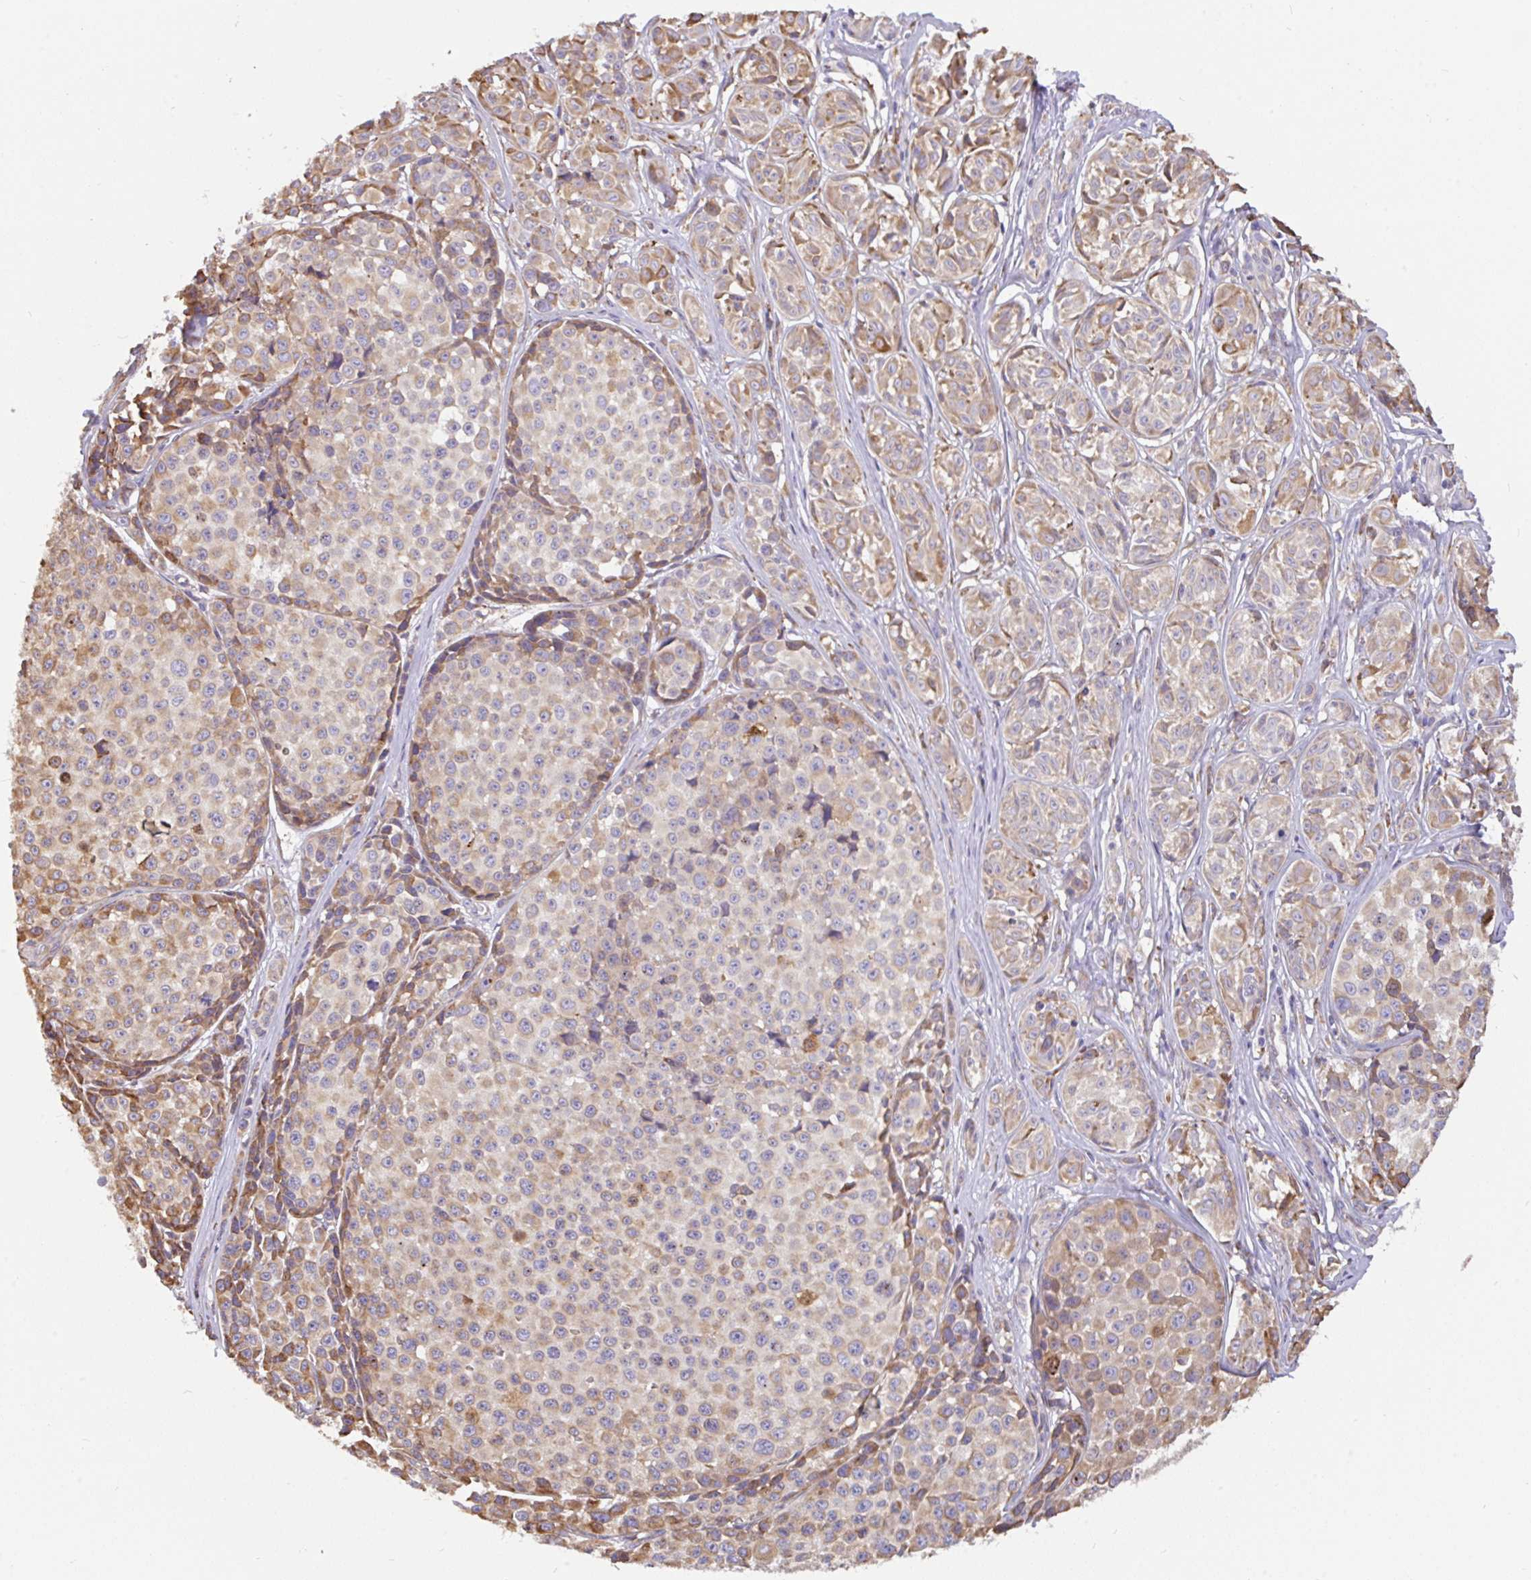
{"staining": {"intensity": "moderate", "quantity": "25%-75%", "location": "cytoplasmic/membranous"}, "tissue": "melanoma", "cell_type": "Tumor cells", "image_type": "cancer", "snomed": [{"axis": "morphology", "description": "Malignant melanoma, NOS"}, {"axis": "topography", "description": "Skin"}], "caption": "Malignant melanoma stained with a protein marker shows moderate staining in tumor cells.", "gene": "EML5", "patient": {"sex": "female", "age": 35}}